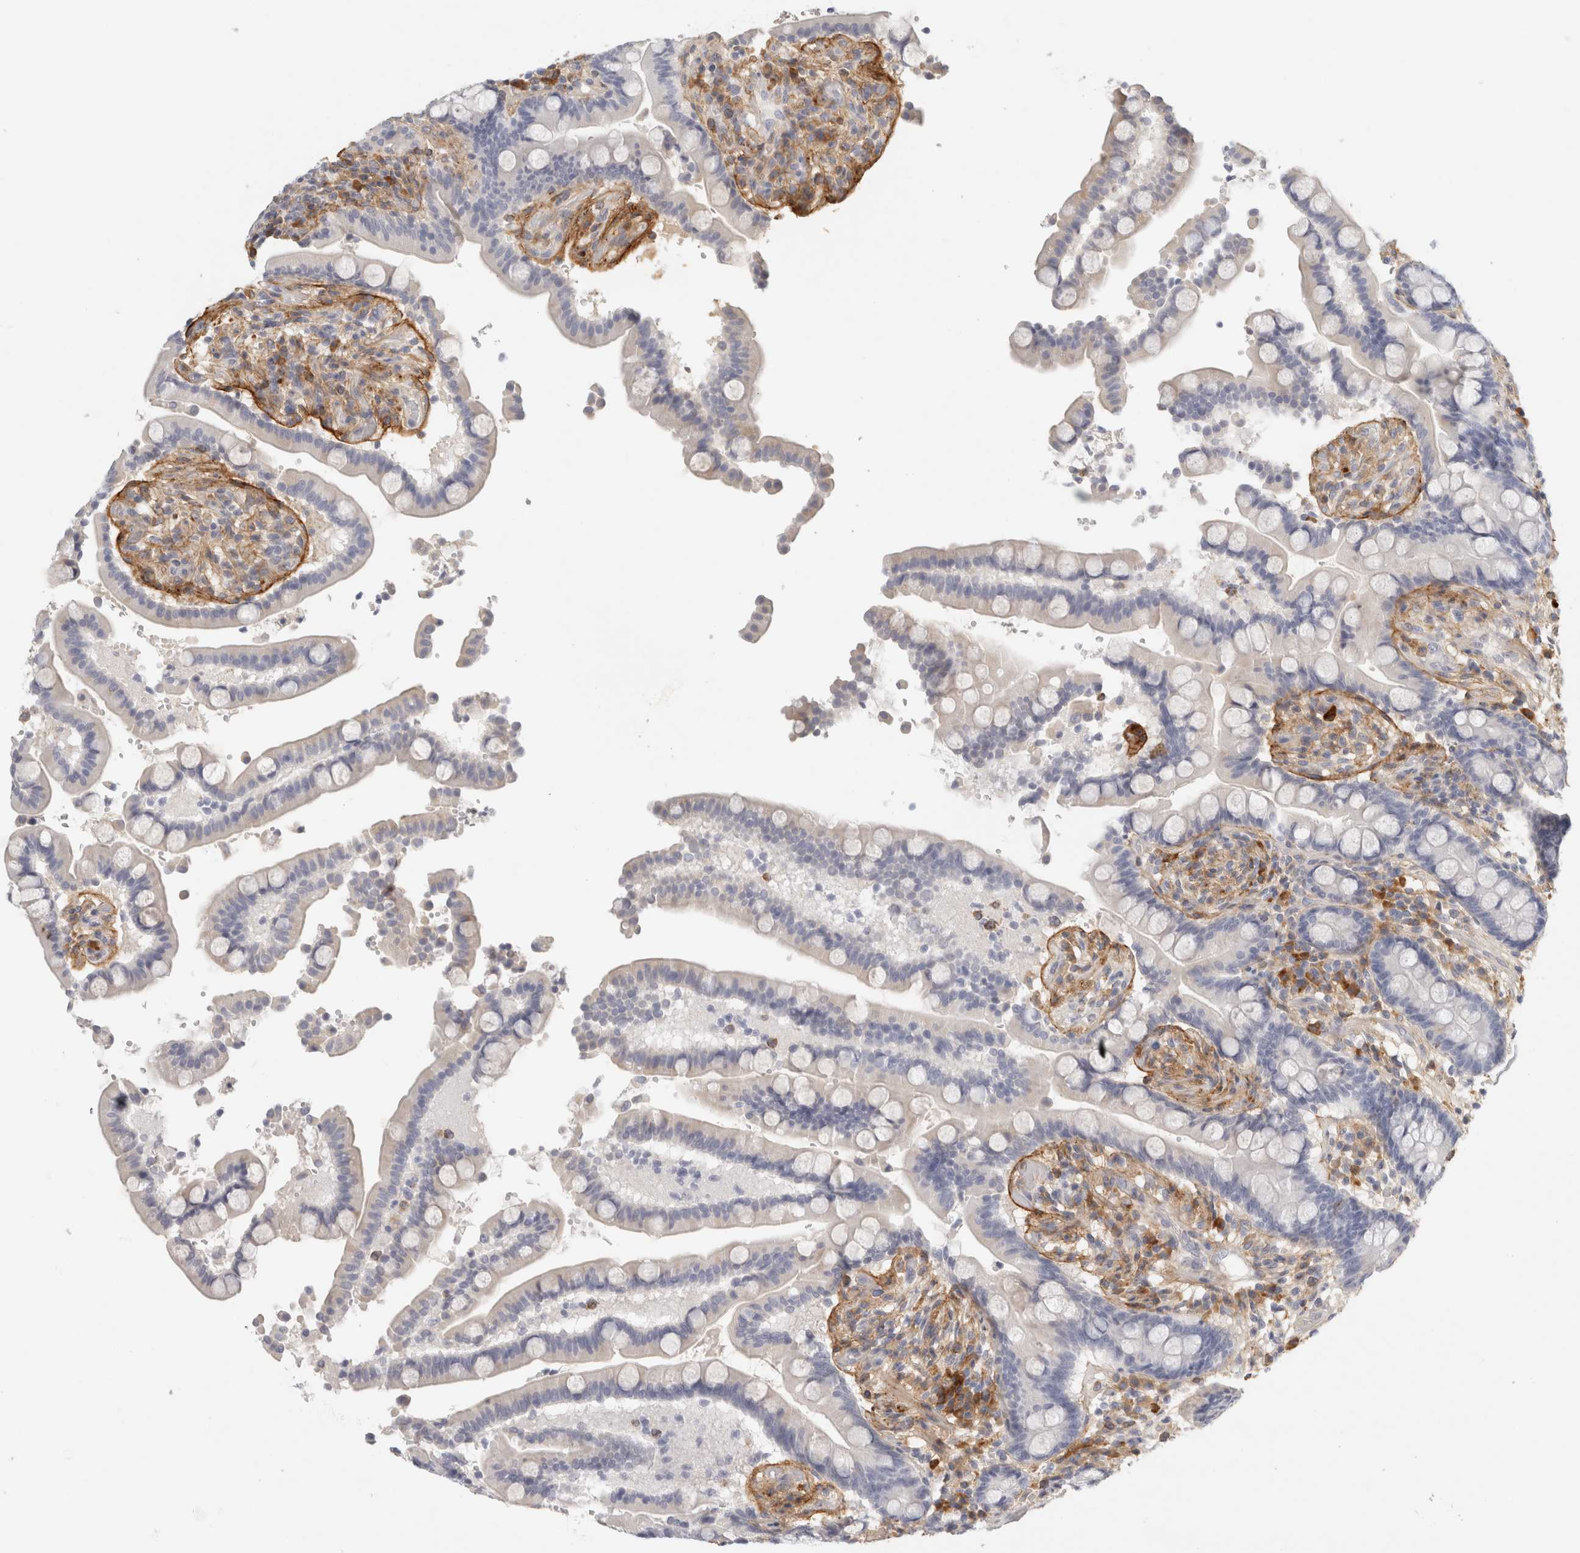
{"staining": {"intensity": "moderate", "quantity": "25%-75%", "location": "cytoplasmic/membranous"}, "tissue": "colon", "cell_type": "Endothelial cells", "image_type": "normal", "snomed": [{"axis": "morphology", "description": "Normal tissue, NOS"}, {"axis": "topography", "description": "Colon"}], "caption": "The micrograph displays a brown stain indicating the presence of a protein in the cytoplasmic/membranous of endothelial cells in colon. Immunohistochemistry (ihc) stains the protein in brown and the nuclei are stained blue.", "gene": "FGL2", "patient": {"sex": "male", "age": 73}}